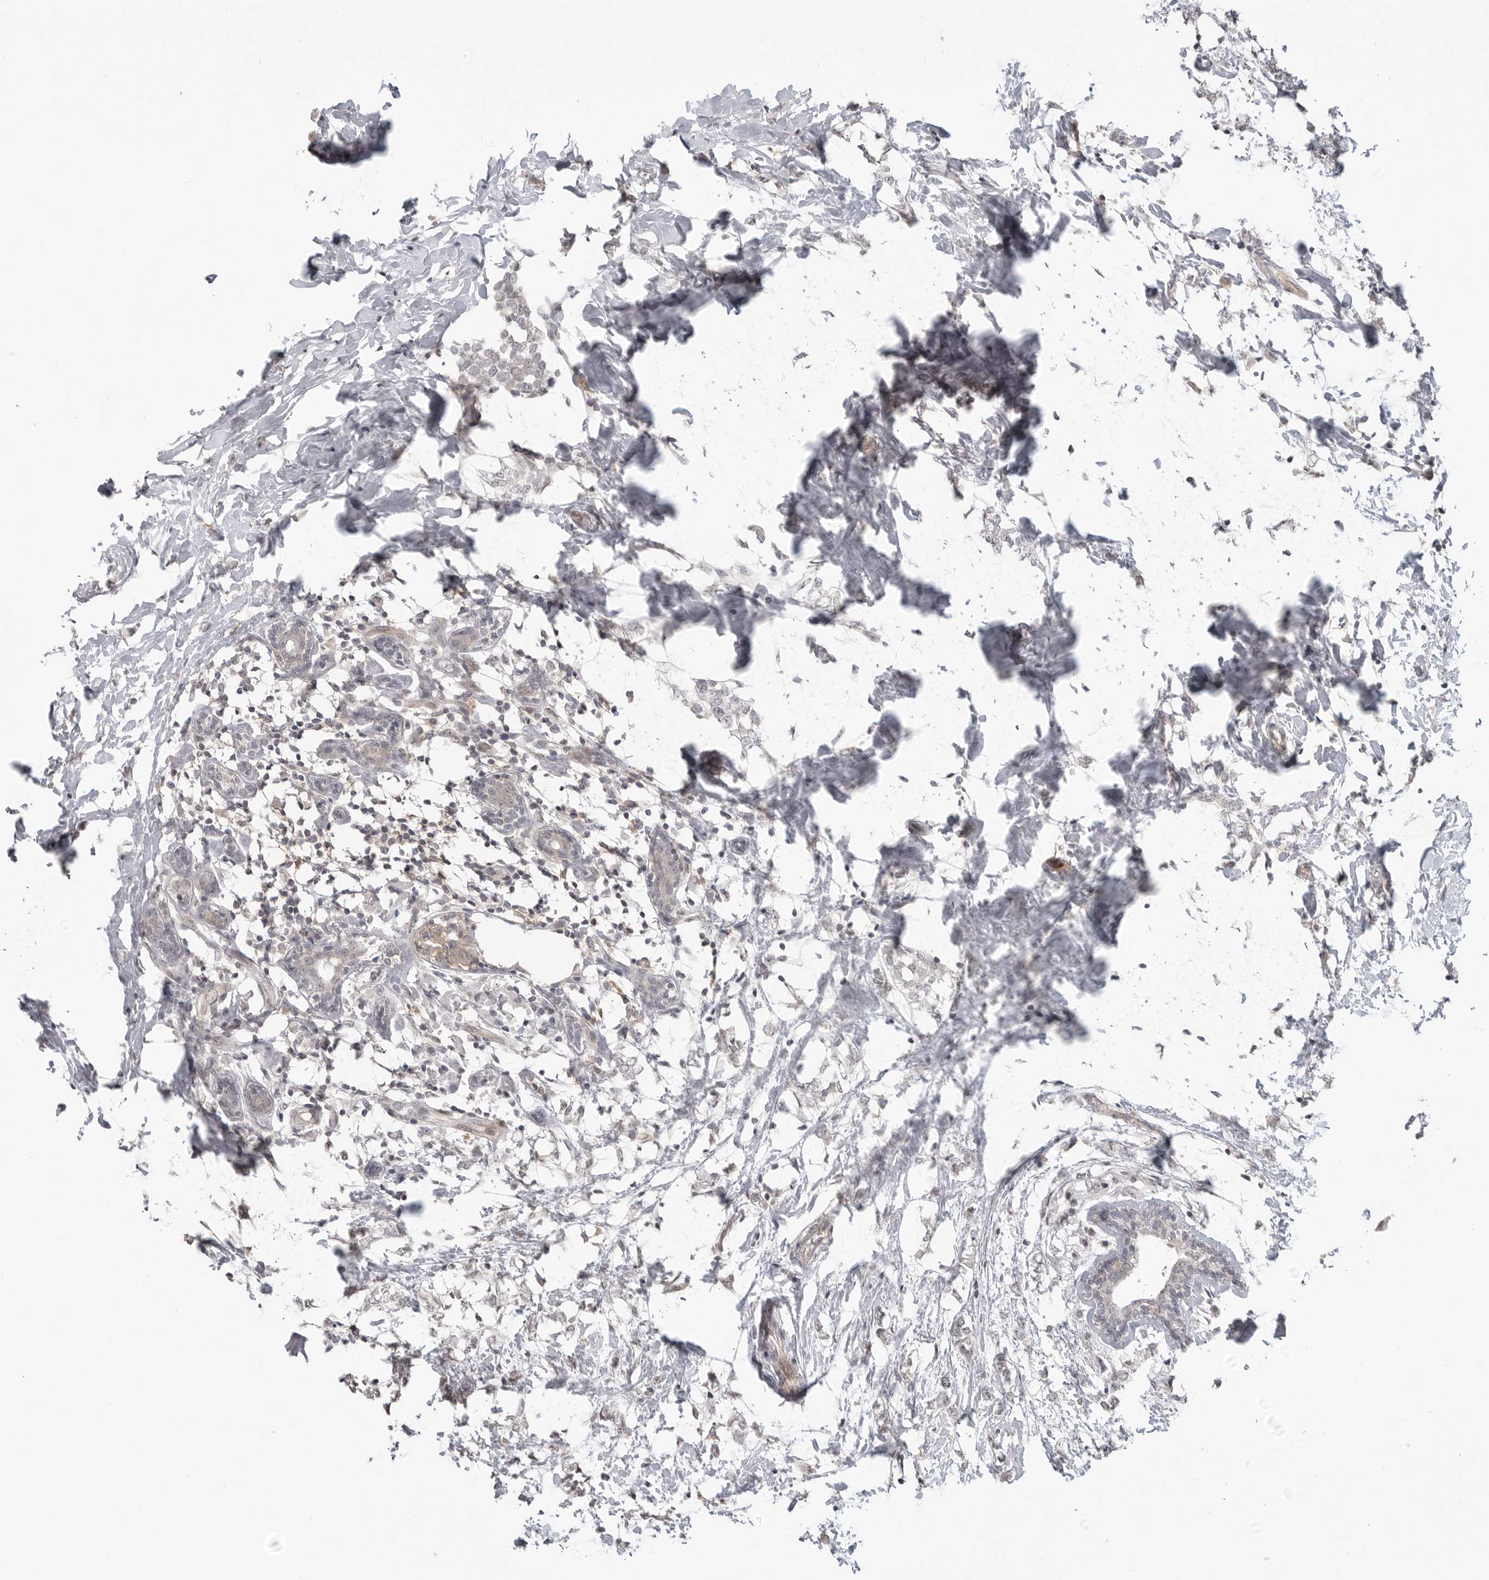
{"staining": {"intensity": "negative", "quantity": "none", "location": "none"}, "tissue": "breast cancer", "cell_type": "Tumor cells", "image_type": "cancer", "snomed": [{"axis": "morphology", "description": "Normal tissue, NOS"}, {"axis": "morphology", "description": "Lobular carcinoma"}, {"axis": "topography", "description": "Breast"}], "caption": "This is an immunohistochemistry (IHC) image of breast cancer. There is no expression in tumor cells.", "gene": "IFNGR1", "patient": {"sex": "female", "age": 47}}